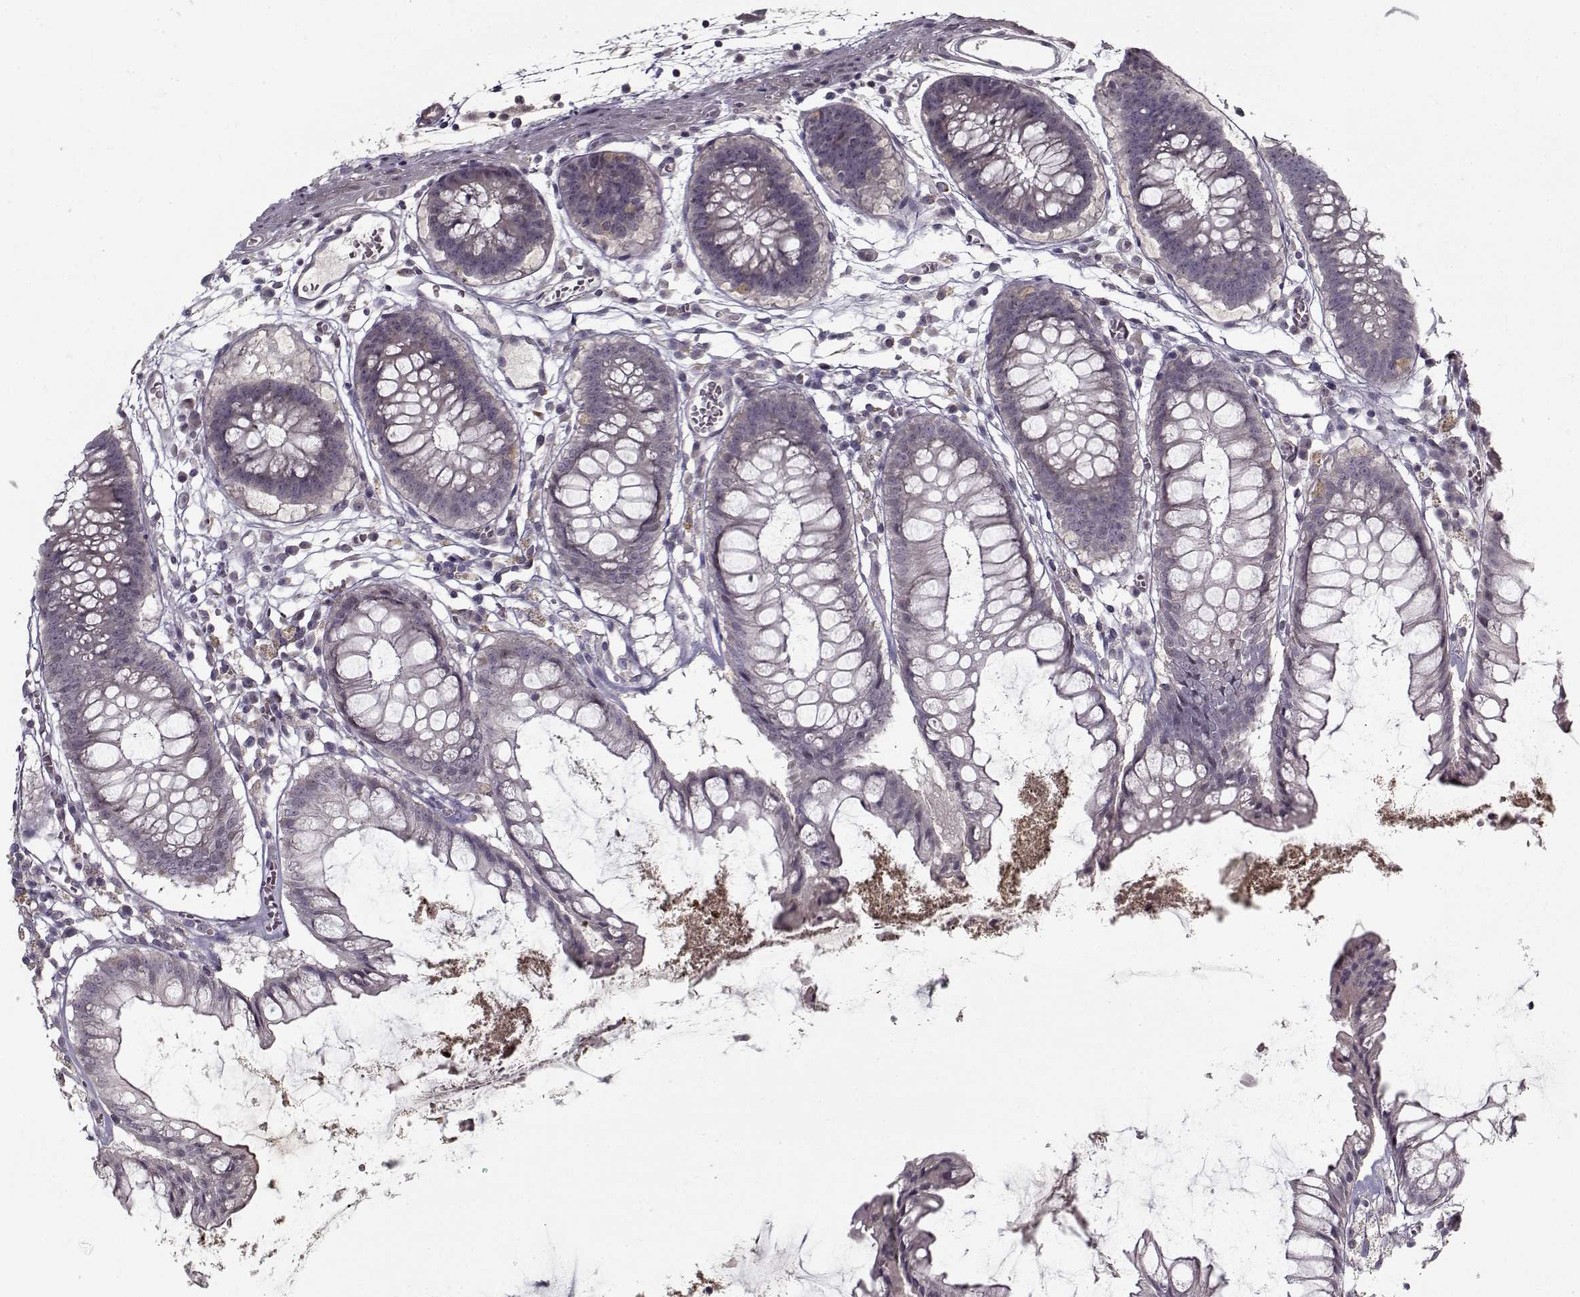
{"staining": {"intensity": "negative", "quantity": "none", "location": "none"}, "tissue": "colon", "cell_type": "Endothelial cells", "image_type": "normal", "snomed": [{"axis": "morphology", "description": "Normal tissue, NOS"}, {"axis": "morphology", "description": "Adenocarcinoma, NOS"}, {"axis": "topography", "description": "Colon"}], "caption": "This is an immunohistochemistry (IHC) histopathology image of normal colon. There is no expression in endothelial cells.", "gene": "LAMA2", "patient": {"sex": "male", "age": 65}}